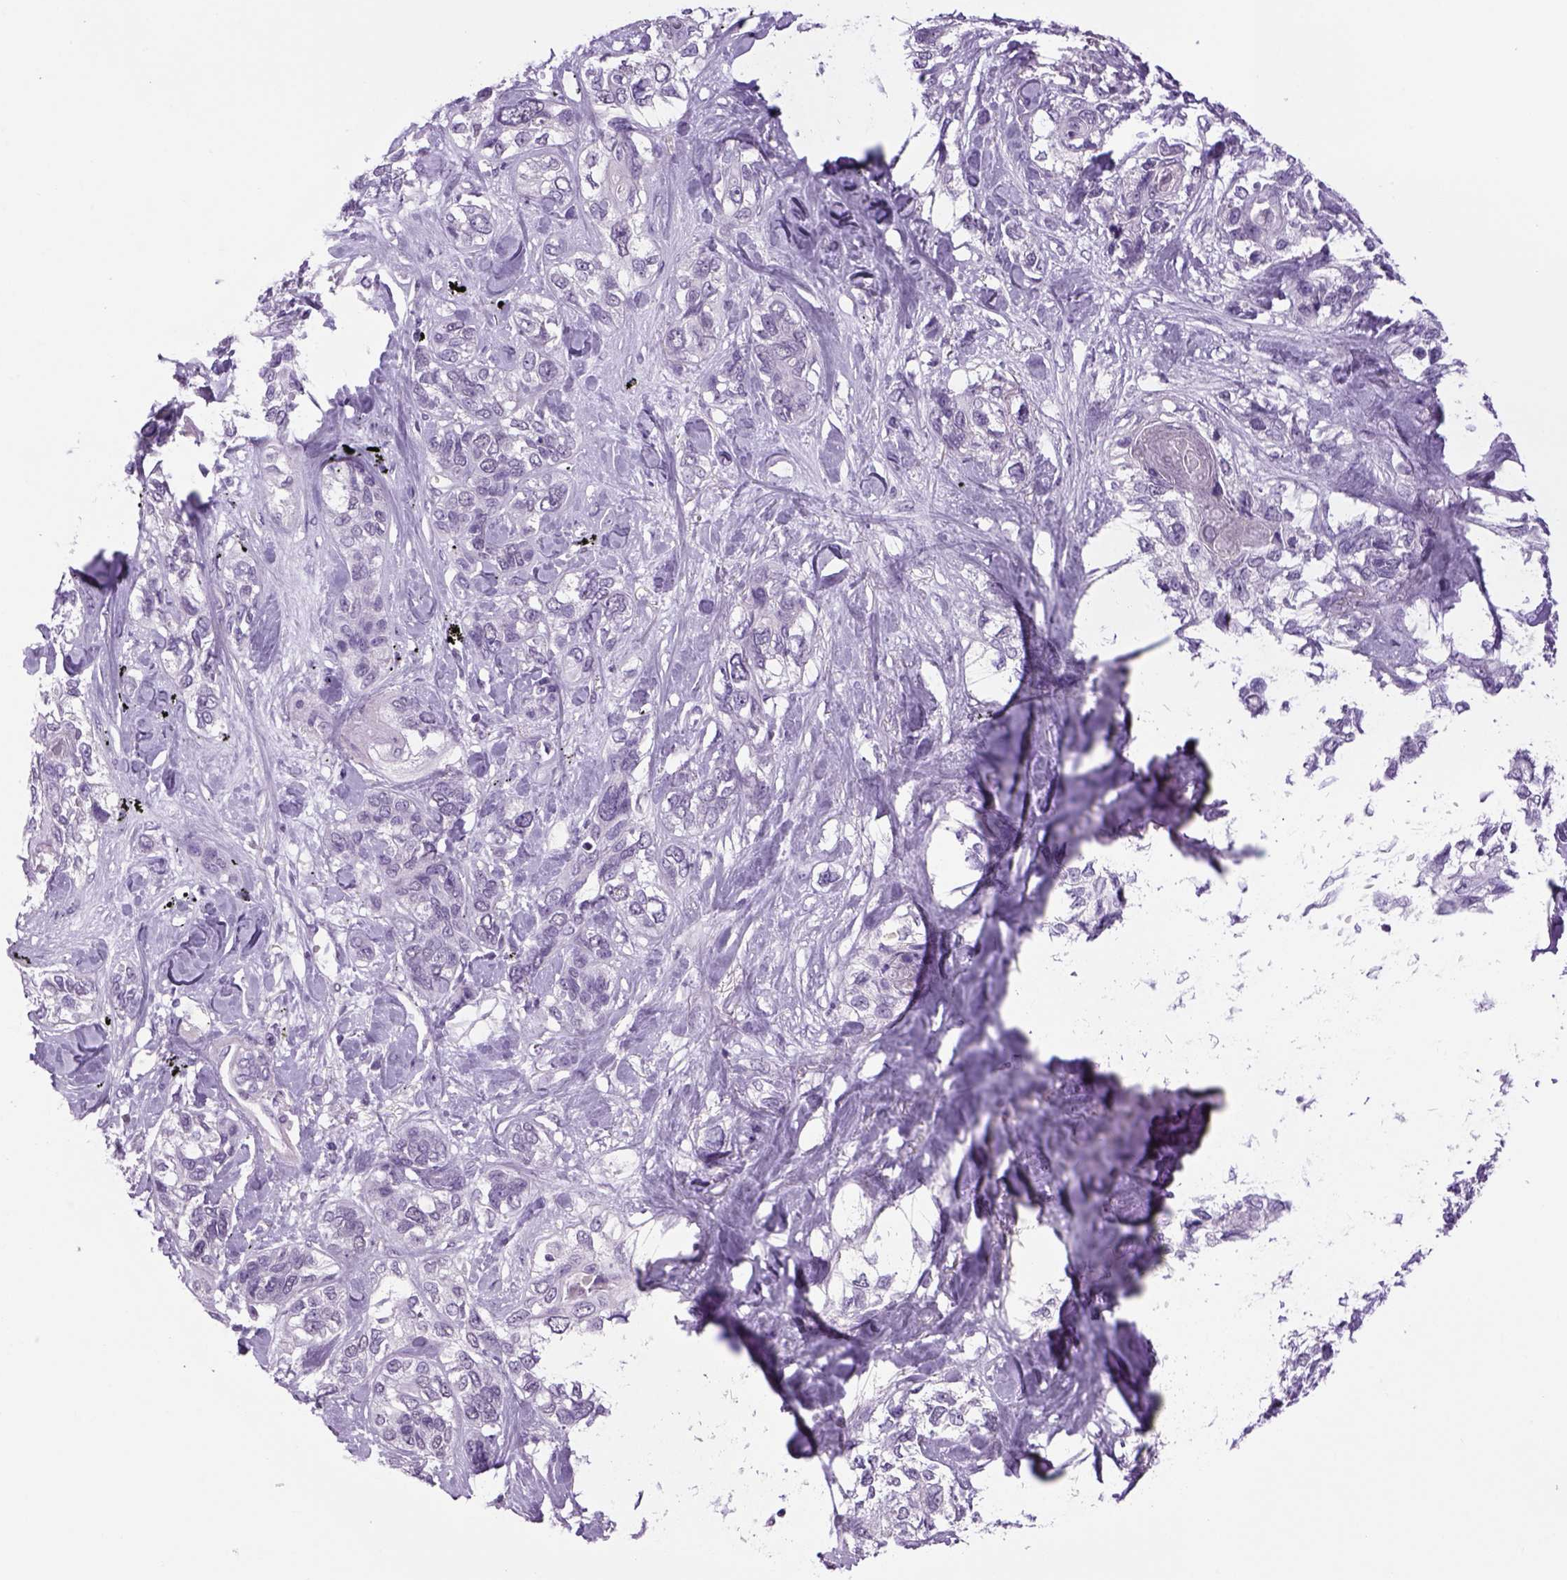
{"staining": {"intensity": "negative", "quantity": "none", "location": "none"}, "tissue": "lung cancer", "cell_type": "Tumor cells", "image_type": "cancer", "snomed": [{"axis": "morphology", "description": "Squamous cell carcinoma, NOS"}, {"axis": "topography", "description": "Lung"}], "caption": "This is an IHC histopathology image of lung squamous cell carcinoma. There is no expression in tumor cells.", "gene": "DBH", "patient": {"sex": "female", "age": 70}}